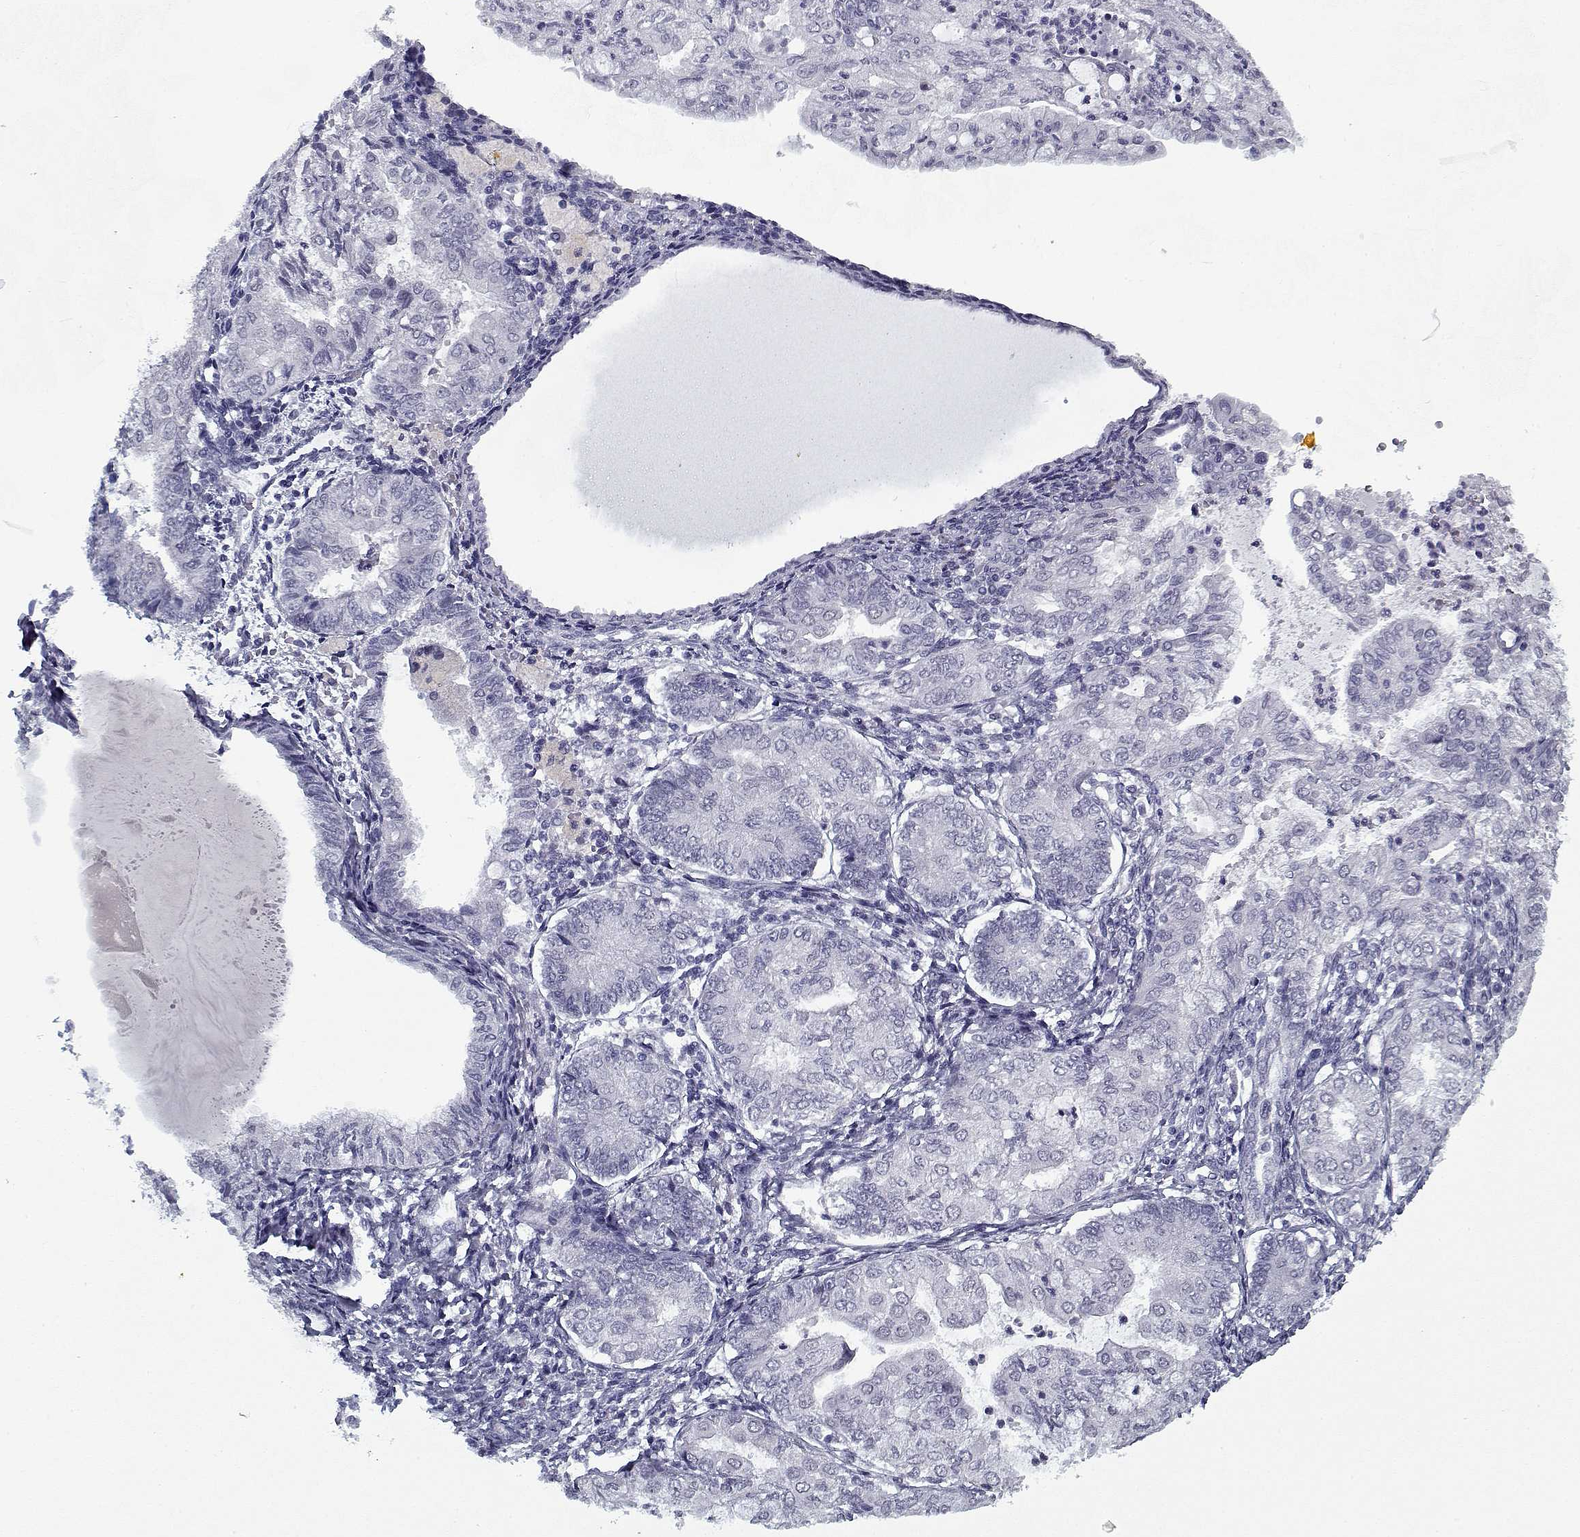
{"staining": {"intensity": "negative", "quantity": "none", "location": "none"}, "tissue": "endometrial cancer", "cell_type": "Tumor cells", "image_type": "cancer", "snomed": [{"axis": "morphology", "description": "Adenocarcinoma, NOS"}, {"axis": "topography", "description": "Endometrium"}], "caption": "Protein analysis of endometrial cancer (adenocarcinoma) displays no significant positivity in tumor cells. (Brightfield microscopy of DAB immunohistochemistry at high magnification).", "gene": "RNF32", "patient": {"sex": "female", "age": 68}}